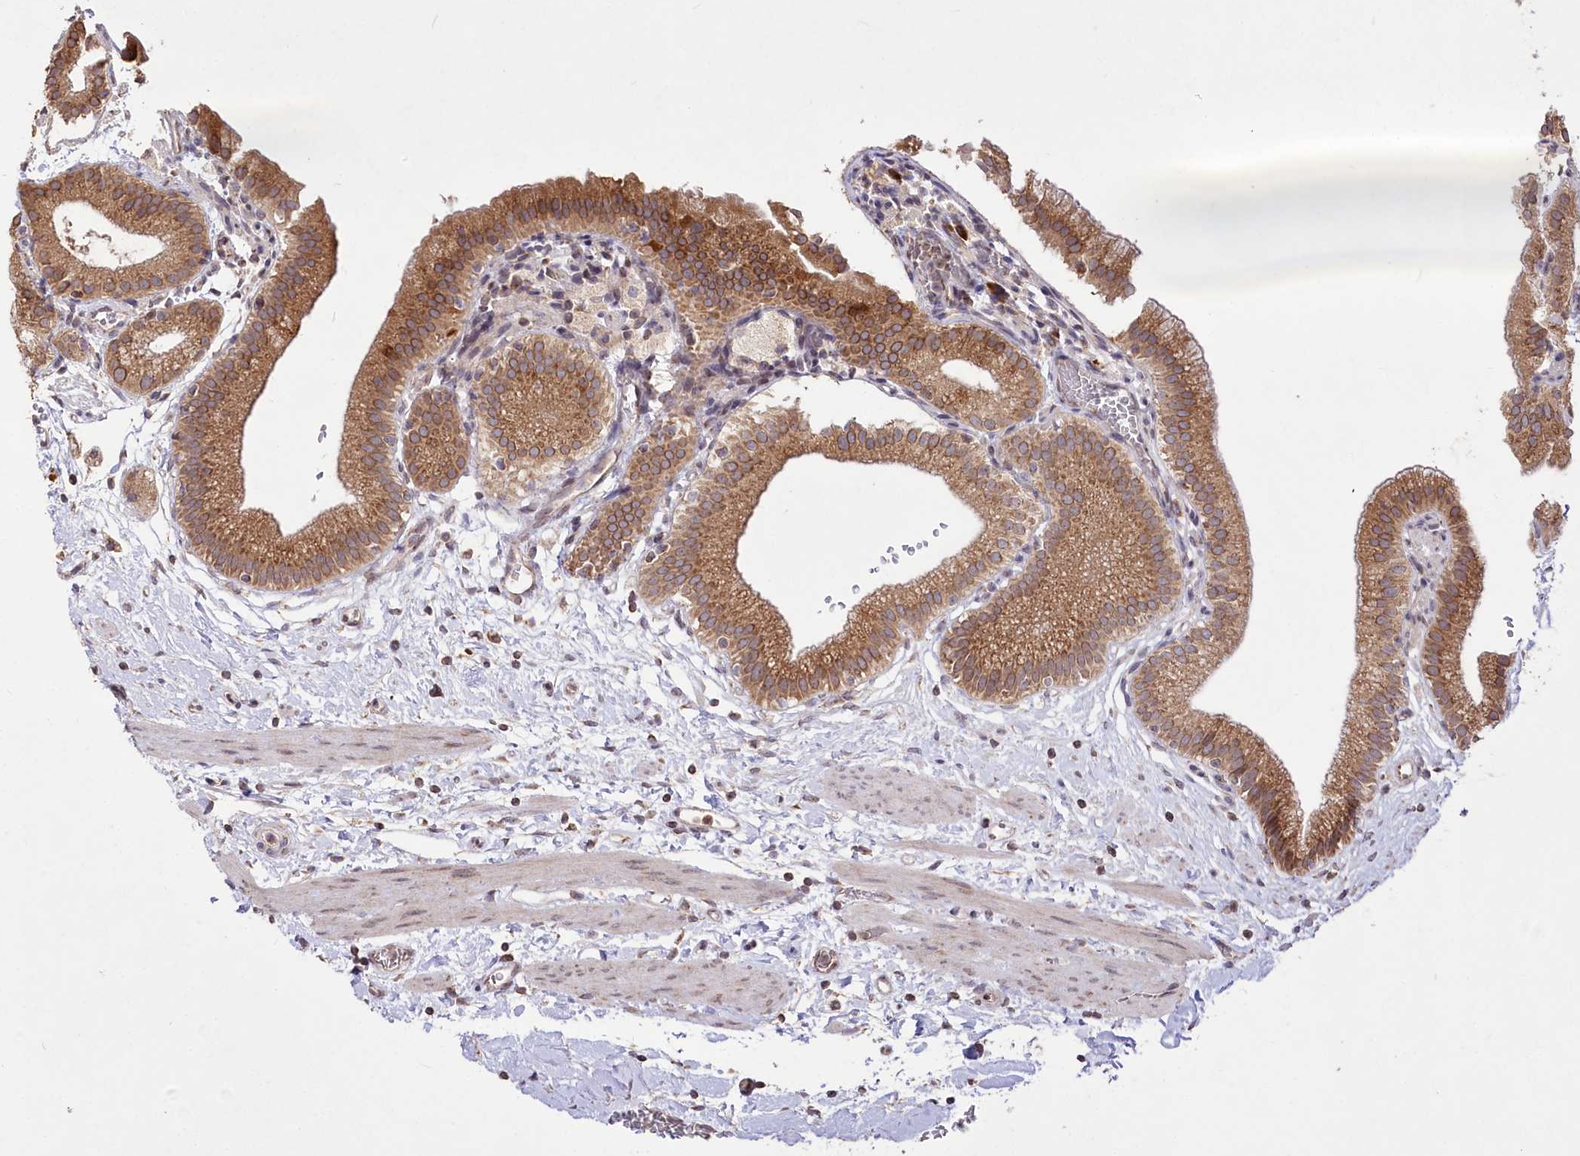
{"staining": {"intensity": "strong", "quantity": ">75%", "location": "cytoplasmic/membranous"}, "tissue": "gallbladder", "cell_type": "Glandular cells", "image_type": "normal", "snomed": [{"axis": "morphology", "description": "Normal tissue, NOS"}, {"axis": "topography", "description": "Gallbladder"}], "caption": "Normal gallbladder displays strong cytoplasmic/membranous positivity in about >75% of glandular cells, visualized by immunohistochemistry.", "gene": "STT3B", "patient": {"sex": "male", "age": 55}}